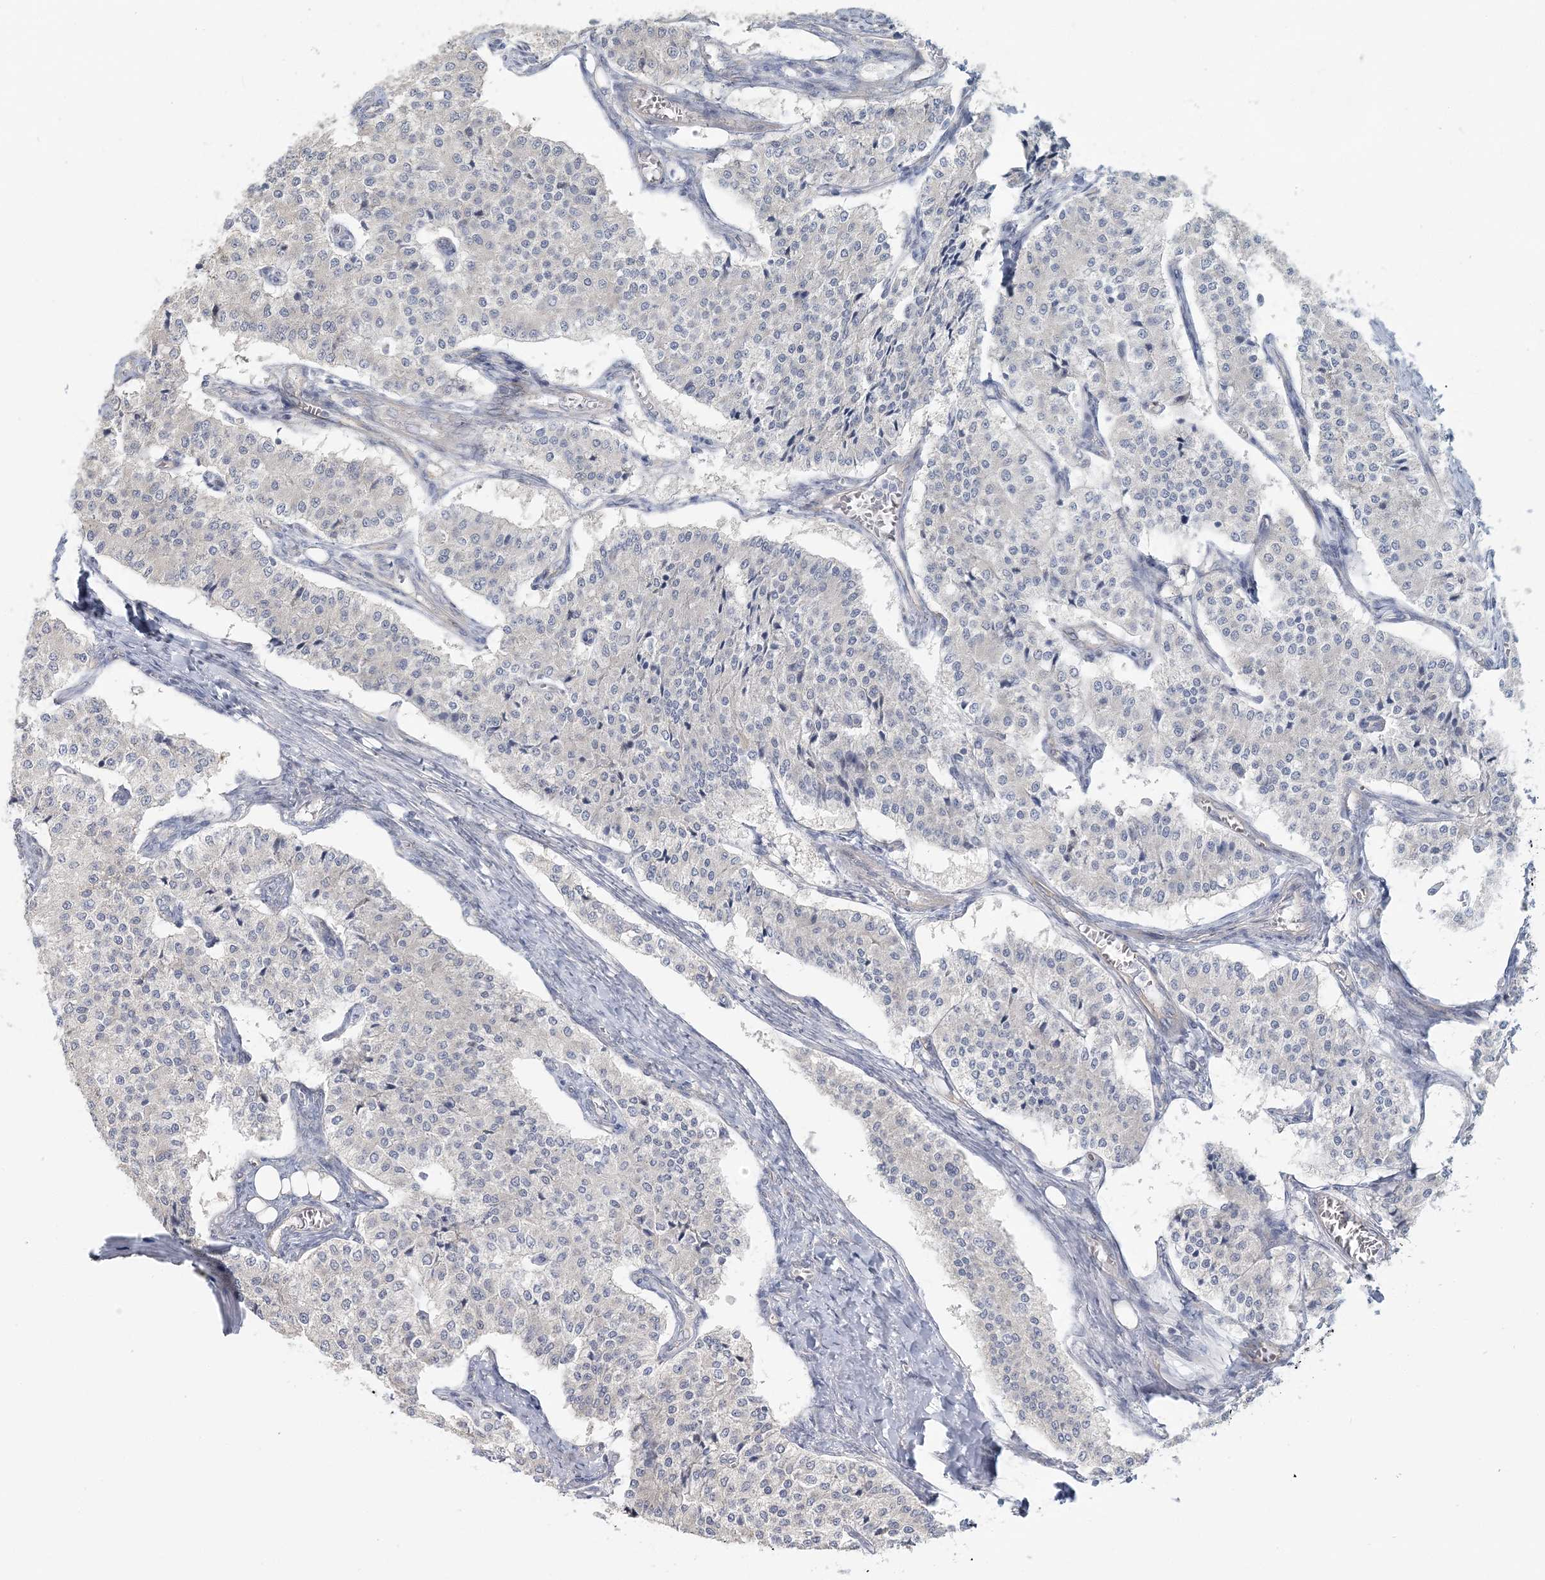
{"staining": {"intensity": "negative", "quantity": "none", "location": "none"}, "tissue": "carcinoid", "cell_type": "Tumor cells", "image_type": "cancer", "snomed": [{"axis": "morphology", "description": "Carcinoid, malignant, NOS"}, {"axis": "topography", "description": "Colon"}], "caption": "Tumor cells show no significant staining in carcinoid. (IHC, brightfield microscopy, high magnification).", "gene": "CMBL", "patient": {"sex": "female", "age": 52}}